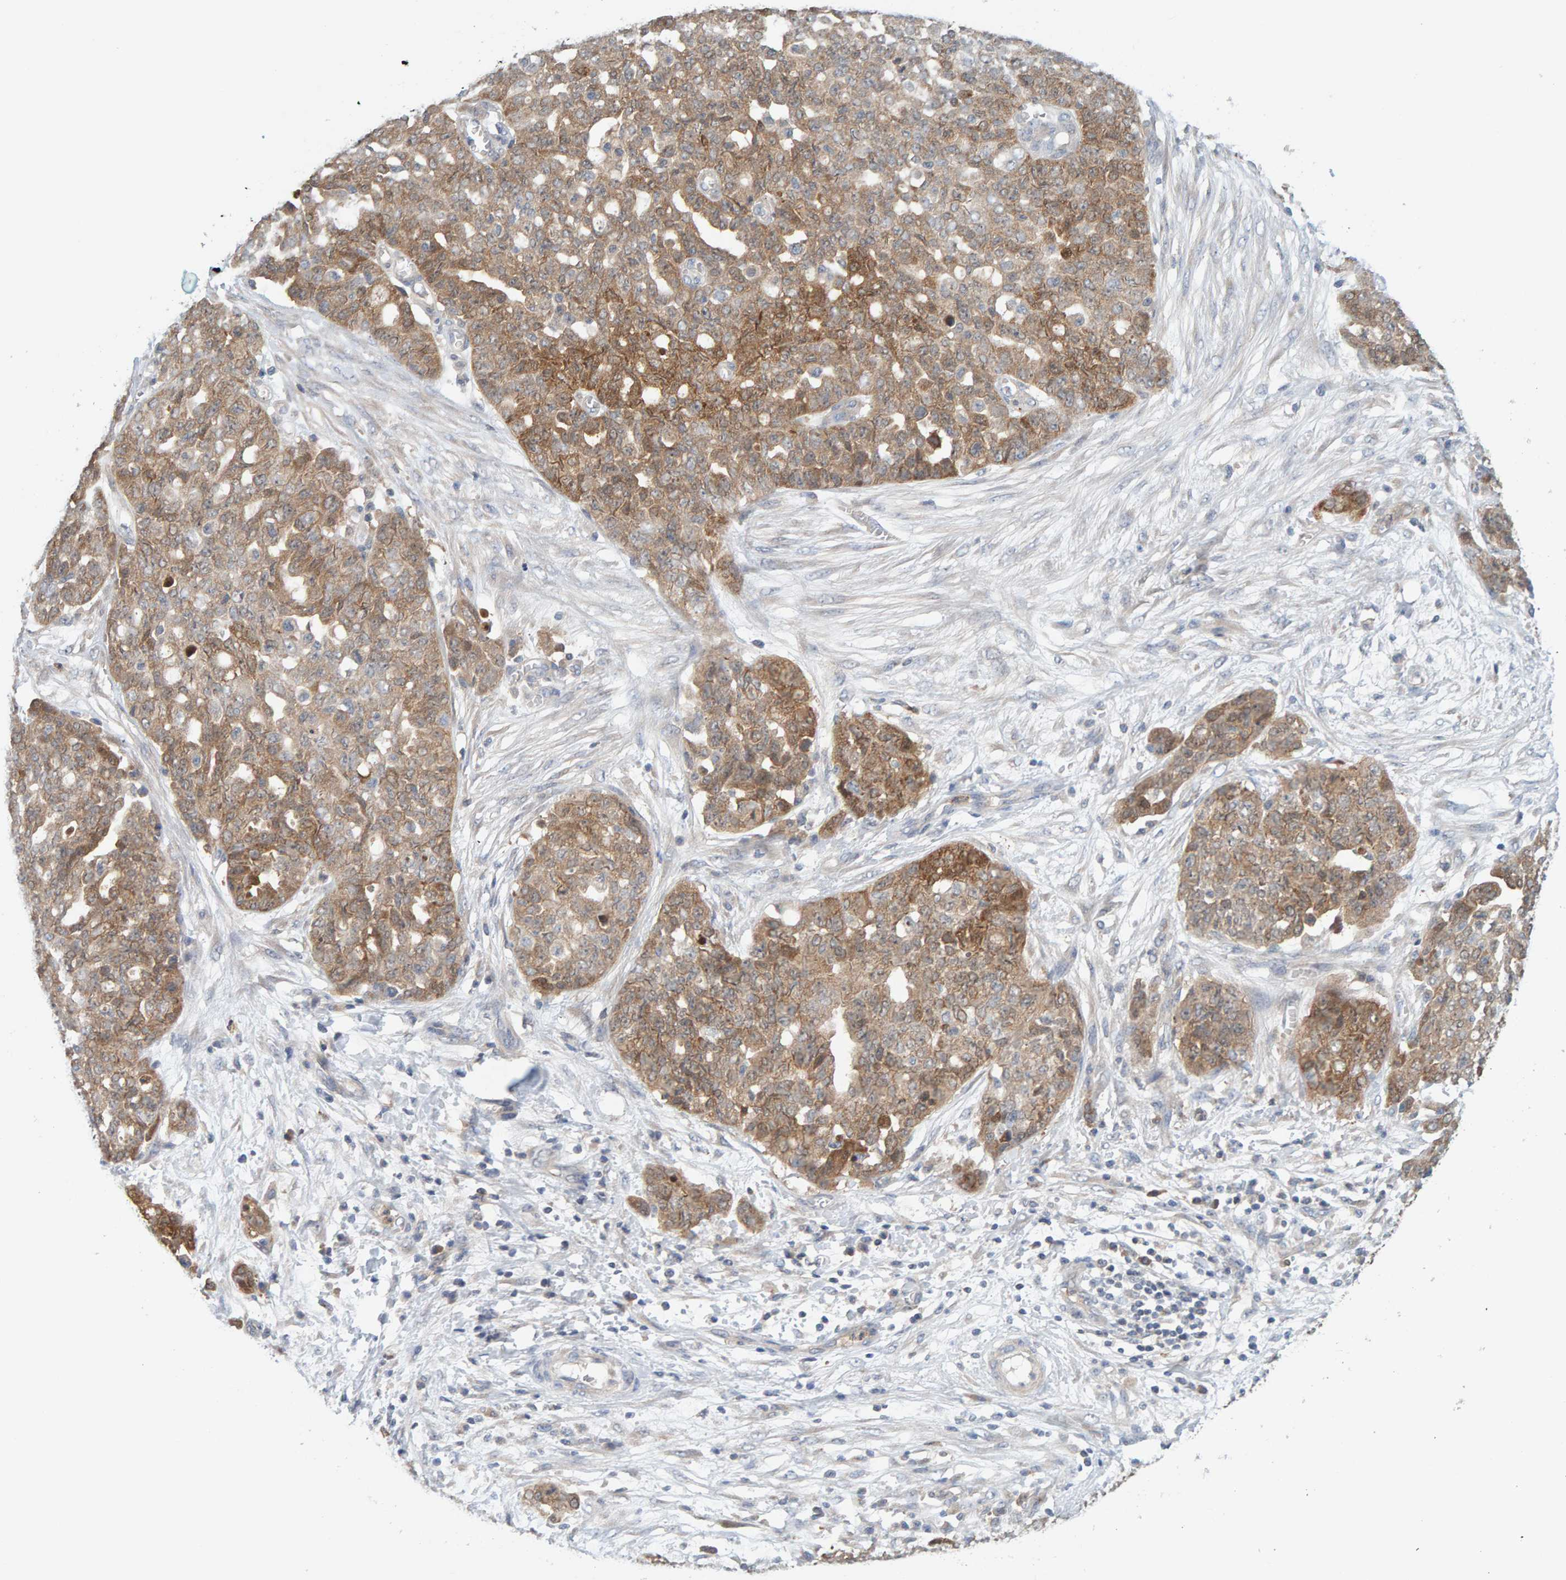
{"staining": {"intensity": "moderate", "quantity": ">75%", "location": "cytoplasmic/membranous"}, "tissue": "ovarian cancer", "cell_type": "Tumor cells", "image_type": "cancer", "snomed": [{"axis": "morphology", "description": "Cystadenocarcinoma, serous, NOS"}, {"axis": "topography", "description": "Soft tissue"}, {"axis": "topography", "description": "Ovary"}], "caption": "An immunohistochemistry (IHC) histopathology image of tumor tissue is shown. Protein staining in brown labels moderate cytoplasmic/membranous positivity in ovarian cancer (serous cystadenocarcinoma) within tumor cells. The protein of interest is stained brown, and the nuclei are stained in blue (DAB (3,3'-diaminobenzidine) IHC with brightfield microscopy, high magnification).", "gene": "TATDN1", "patient": {"sex": "female", "age": 57}}